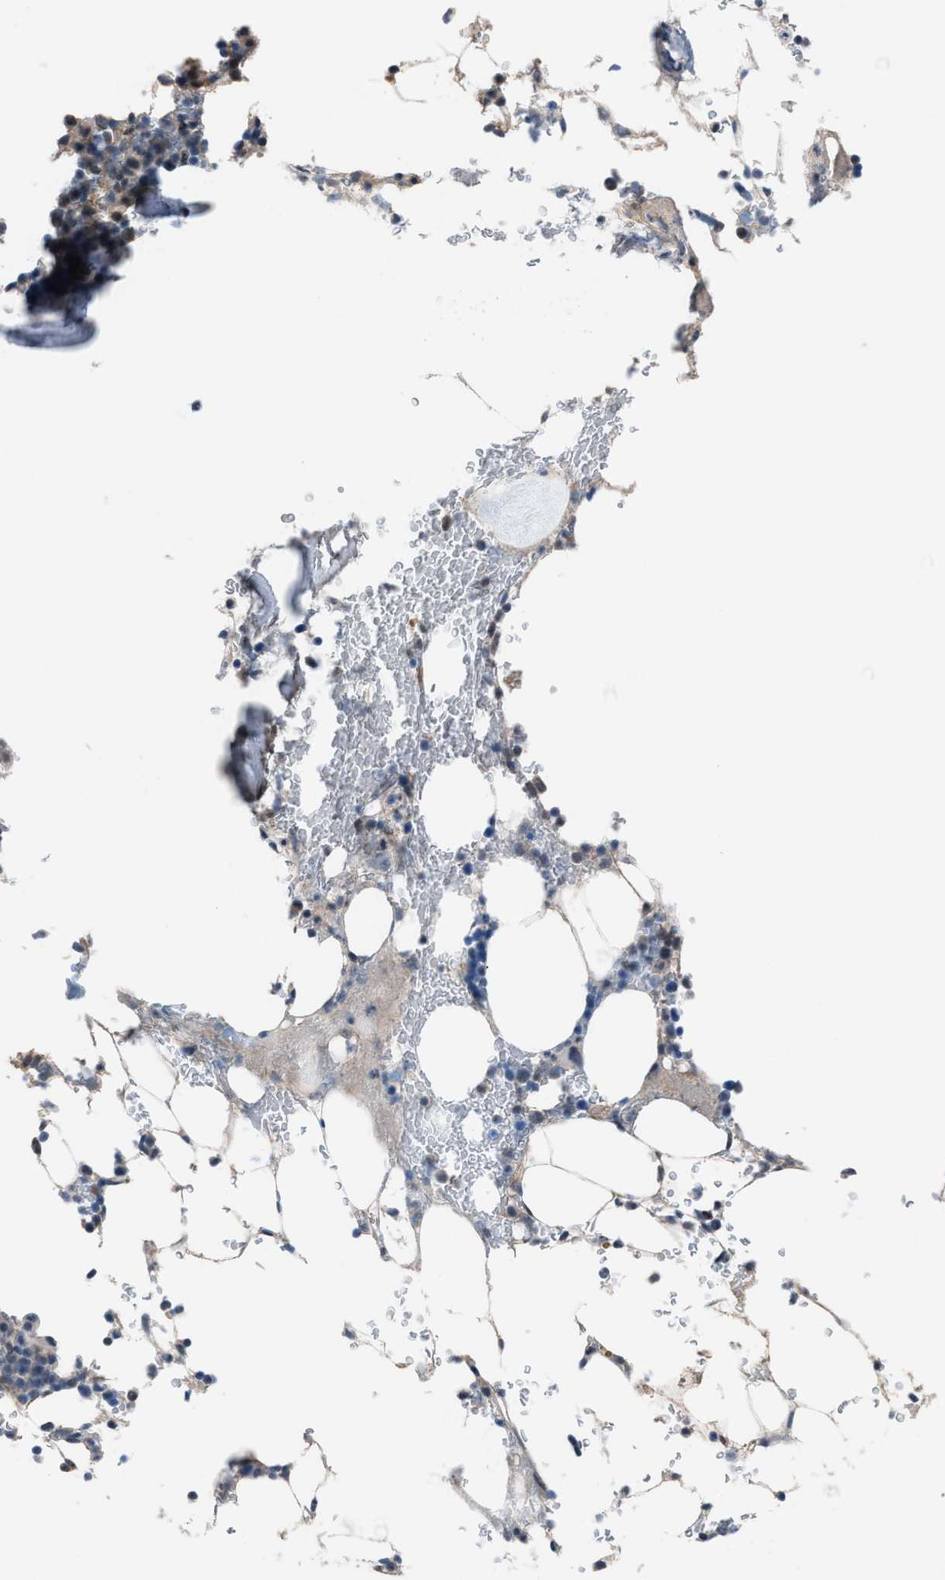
{"staining": {"intensity": "weak", "quantity": "<25%", "location": "cytoplasmic/membranous"}, "tissue": "bone marrow", "cell_type": "Hematopoietic cells", "image_type": "normal", "snomed": [{"axis": "morphology", "description": "Normal tissue, NOS"}, {"axis": "topography", "description": "Bone marrow"}], "caption": "Immunohistochemistry histopathology image of benign bone marrow: human bone marrow stained with DAB displays no significant protein staining in hematopoietic cells.", "gene": "ANAPC11", "patient": {"sex": "female", "age": 81}}